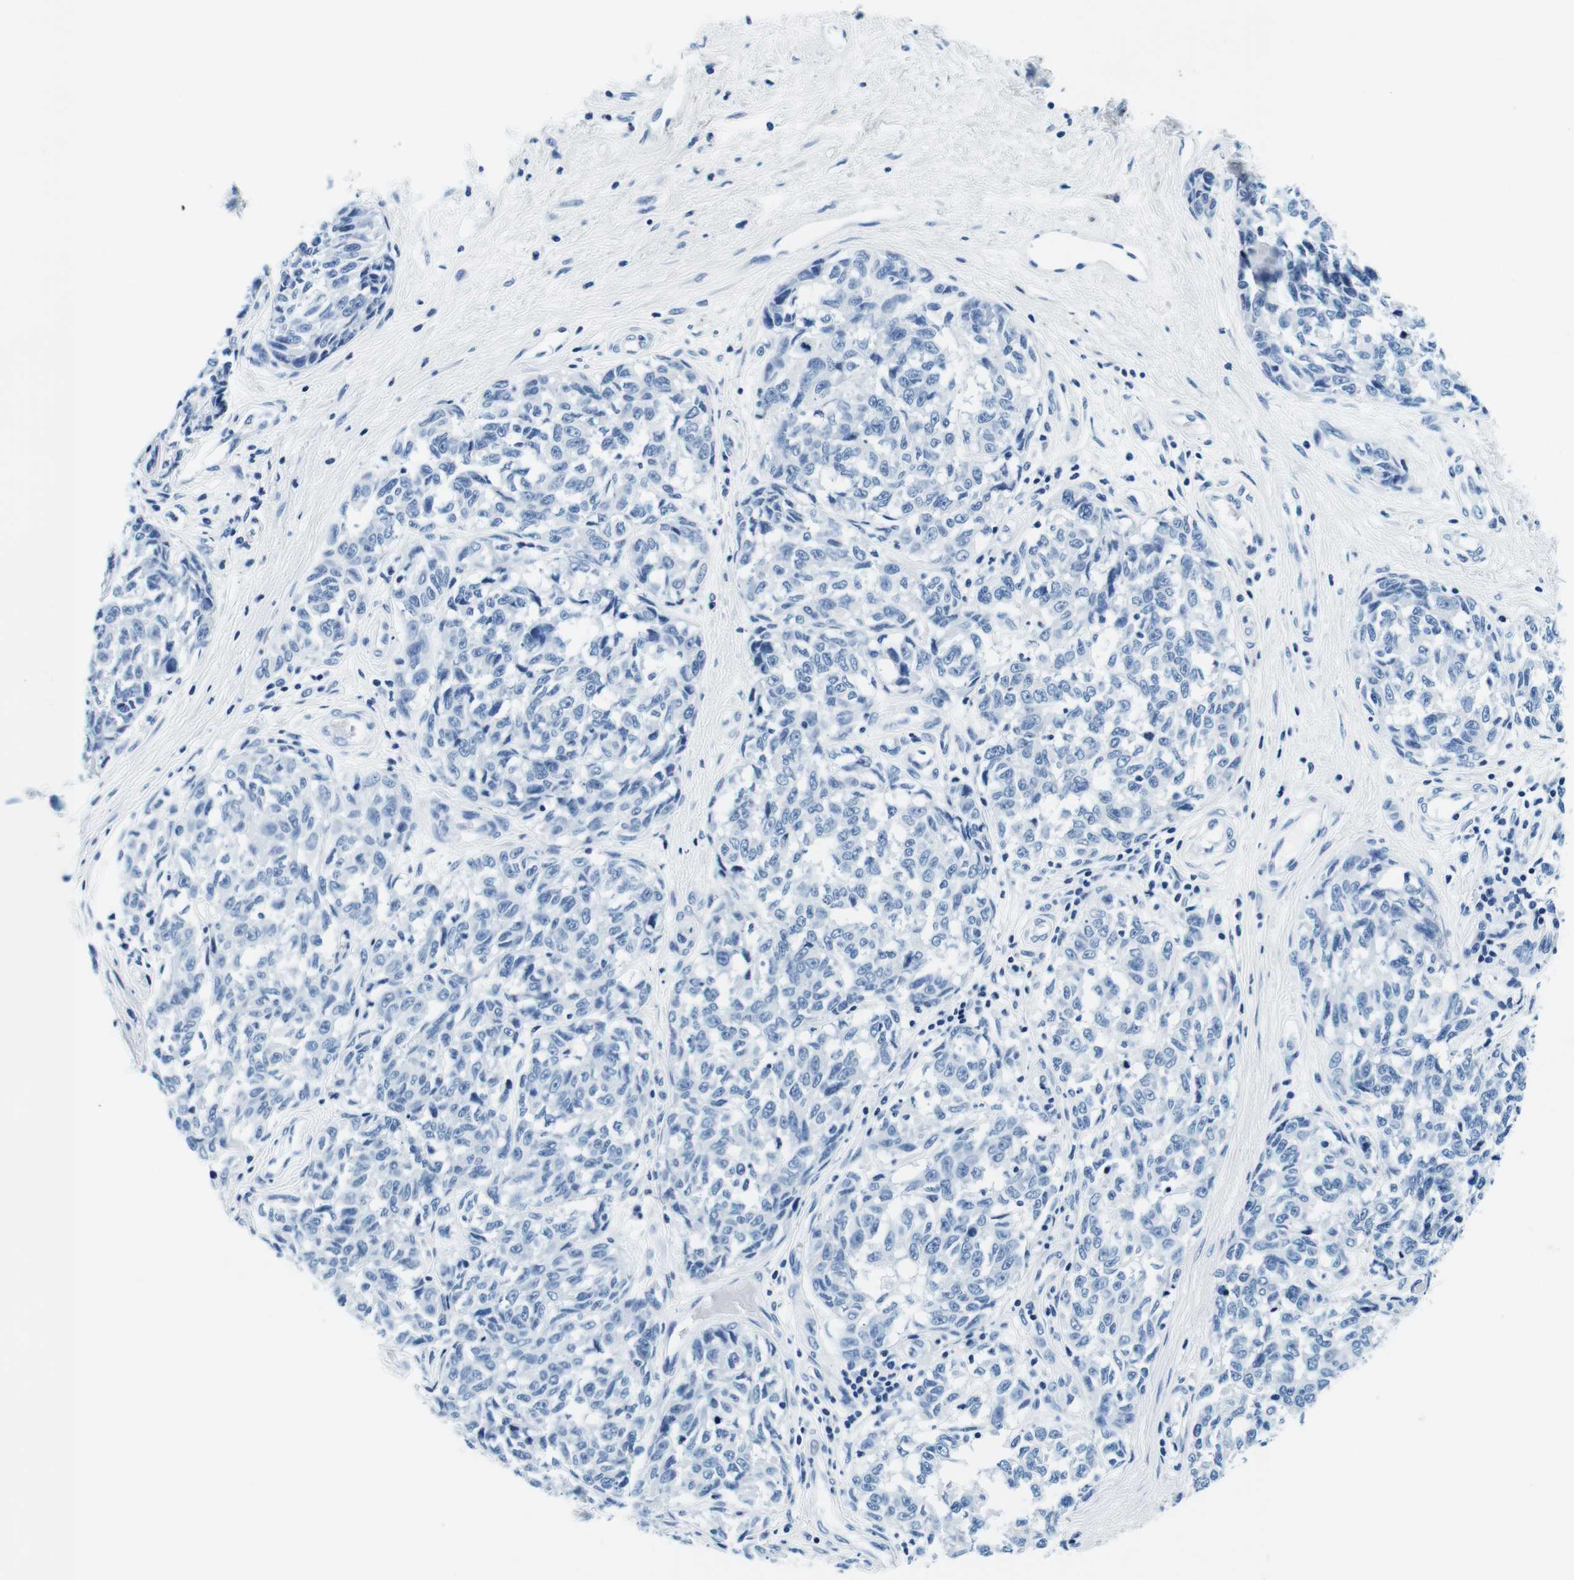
{"staining": {"intensity": "negative", "quantity": "none", "location": "none"}, "tissue": "melanoma", "cell_type": "Tumor cells", "image_type": "cancer", "snomed": [{"axis": "morphology", "description": "Malignant melanoma, NOS"}, {"axis": "topography", "description": "Skin"}], "caption": "Tumor cells are negative for protein expression in human malignant melanoma.", "gene": "ELANE", "patient": {"sex": "female", "age": 64}}